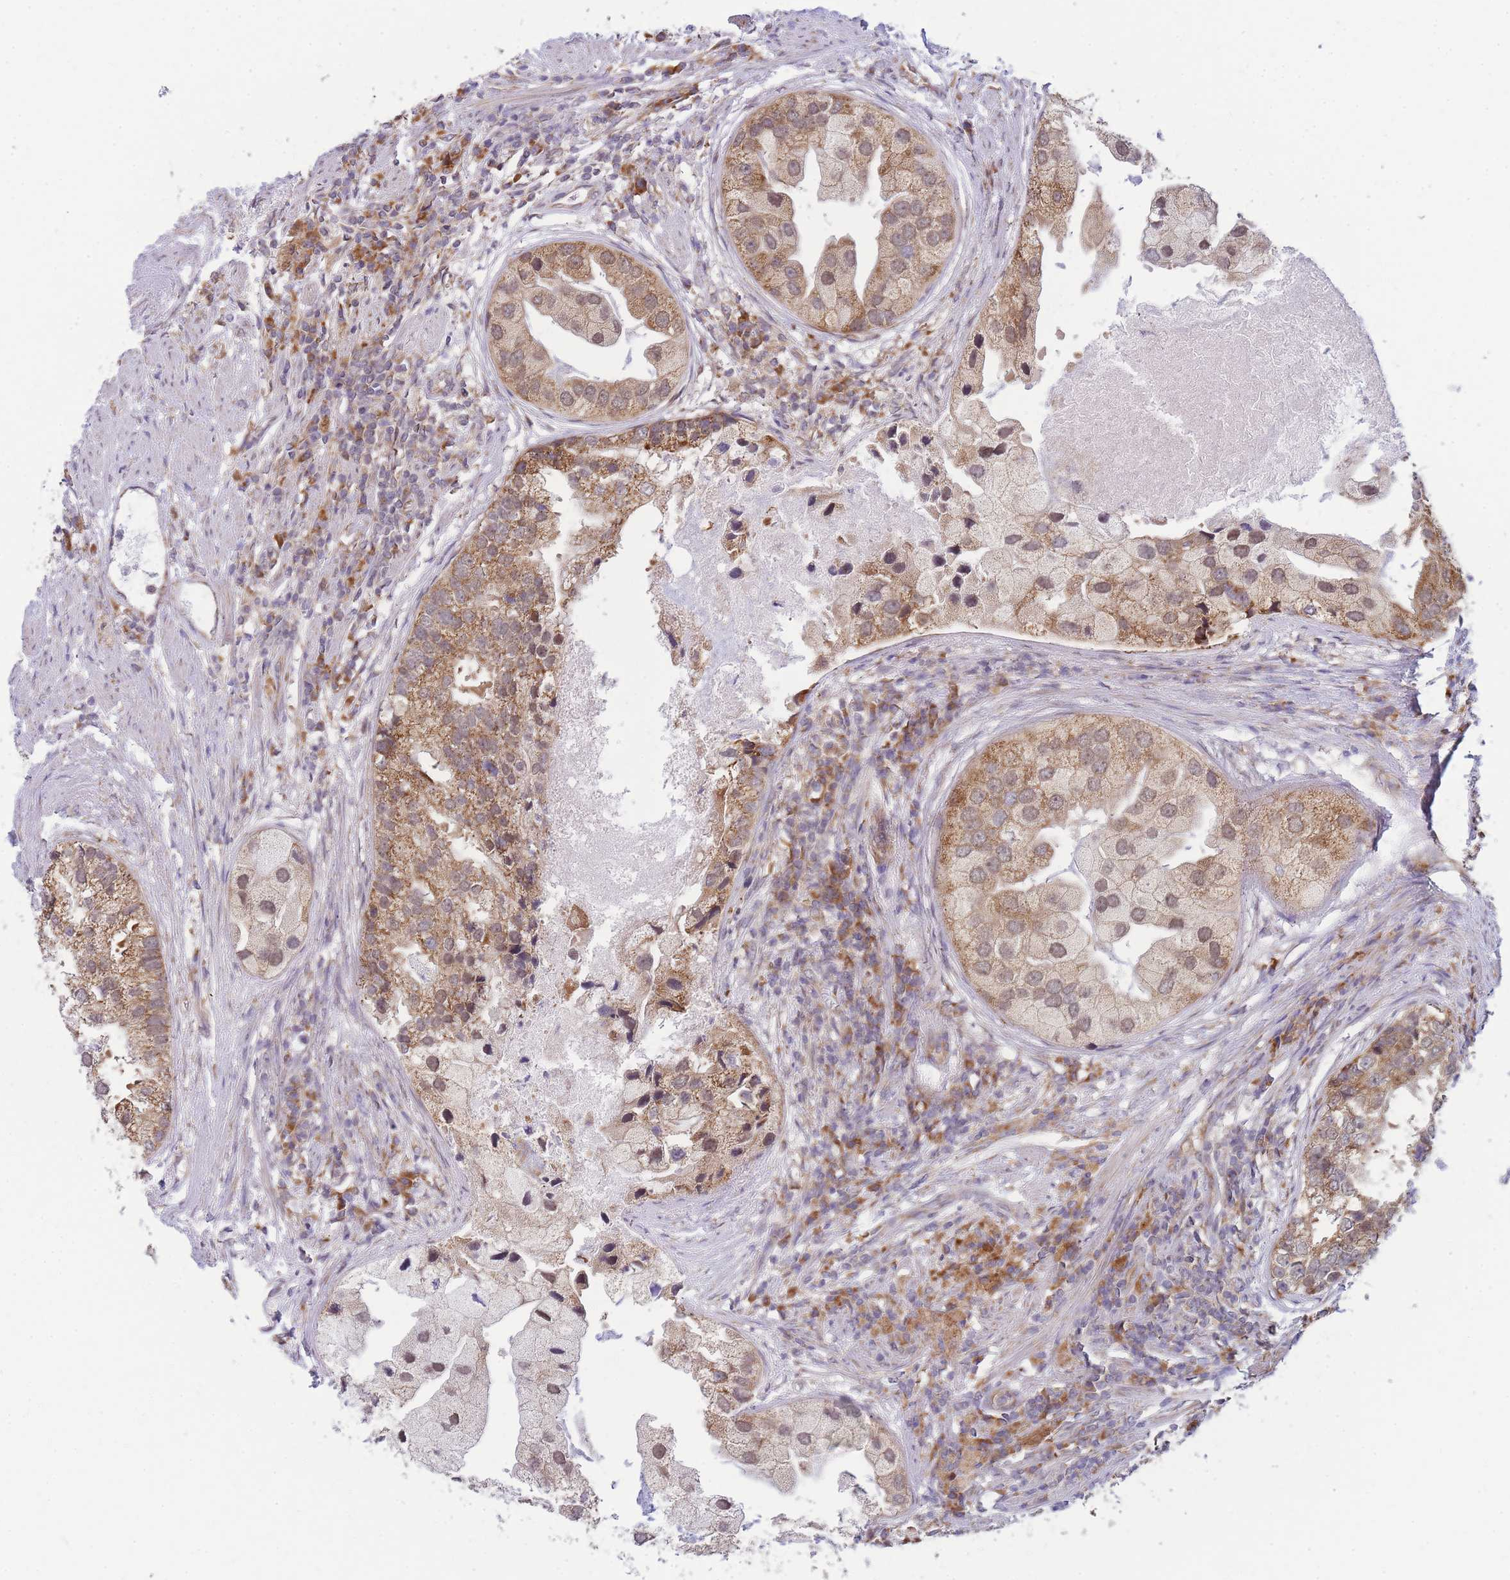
{"staining": {"intensity": "moderate", "quantity": ">75%", "location": "cytoplasmic/membranous"}, "tissue": "prostate cancer", "cell_type": "Tumor cells", "image_type": "cancer", "snomed": [{"axis": "morphology", "description": "Adenocarcinoma, High grade"}, {"axis": "topography", "description": "Prostate"}], "caption": "A medium amount of moderate cytoplasmic/membranous staining is appreciated in approximately >75% of tumor cells in adenocarcinoma (high-grade) (prostate) tissue.", "gene": "MRPL23", "patient": {"sex": "male", "age": 62}}